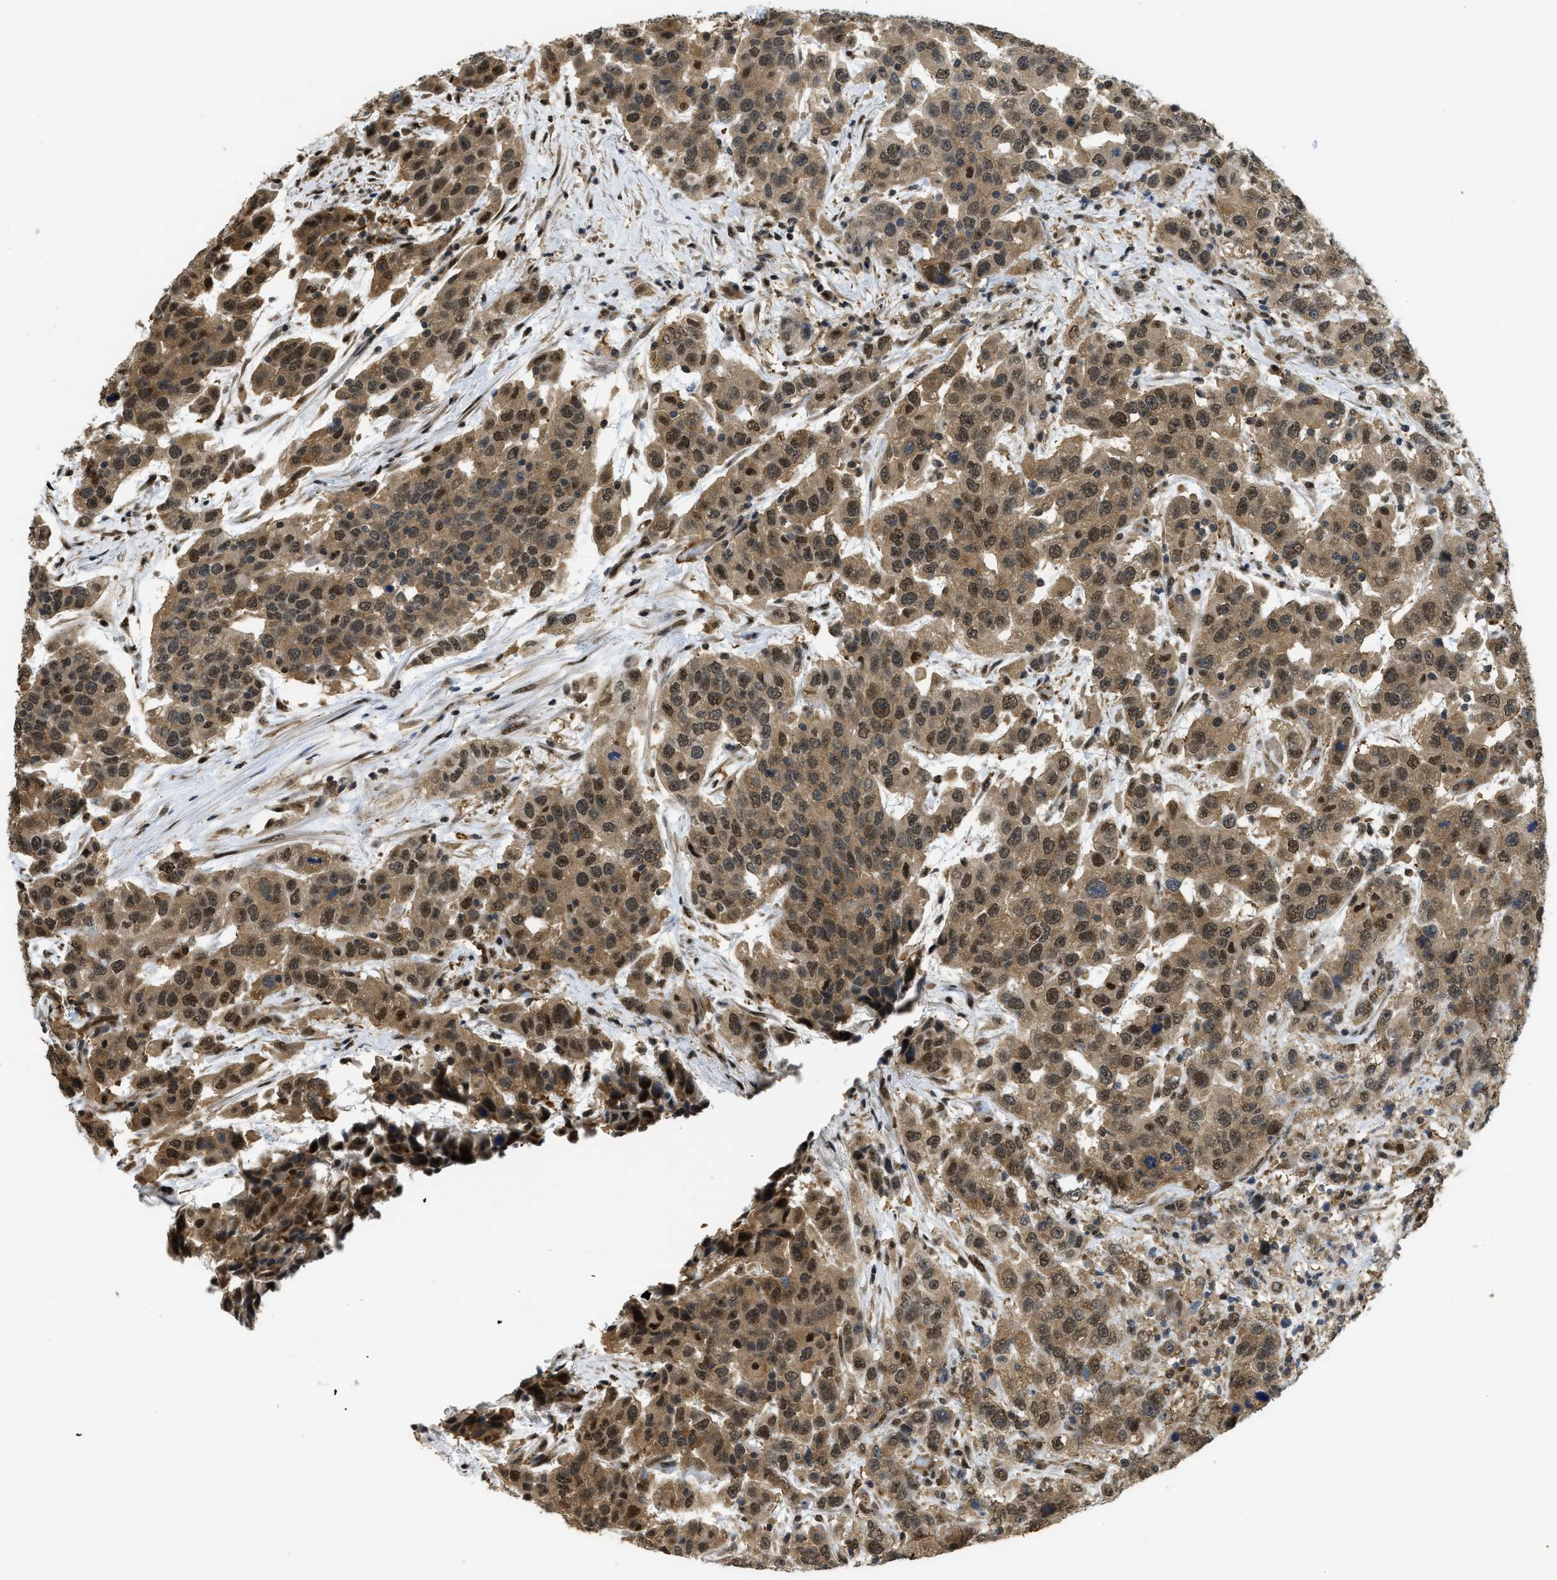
{"staining": {"intensity": "moderate", "quantity": ">75%", "location": "cytoplasmic/membranous,nuclear"}, "tissue": "urothelial cancer", "cell_type": "Tumor cells", "image_type": "cancer", "snomed": [{"axis": "morphology", "description": "Urothelial carcinoma, High grade"}, {"axis": "topography", "description": "Urinary bladder"}], "caption": "IHC photomicrograph of urothelial cancer stained for a protein (brown), which displays medium levels of moderate cytoplasmic/membranous and nuclear staining in about >75% of tumor cells.", "gene": "PSMC5", "patient": {"sex": "female", "age": 80}}